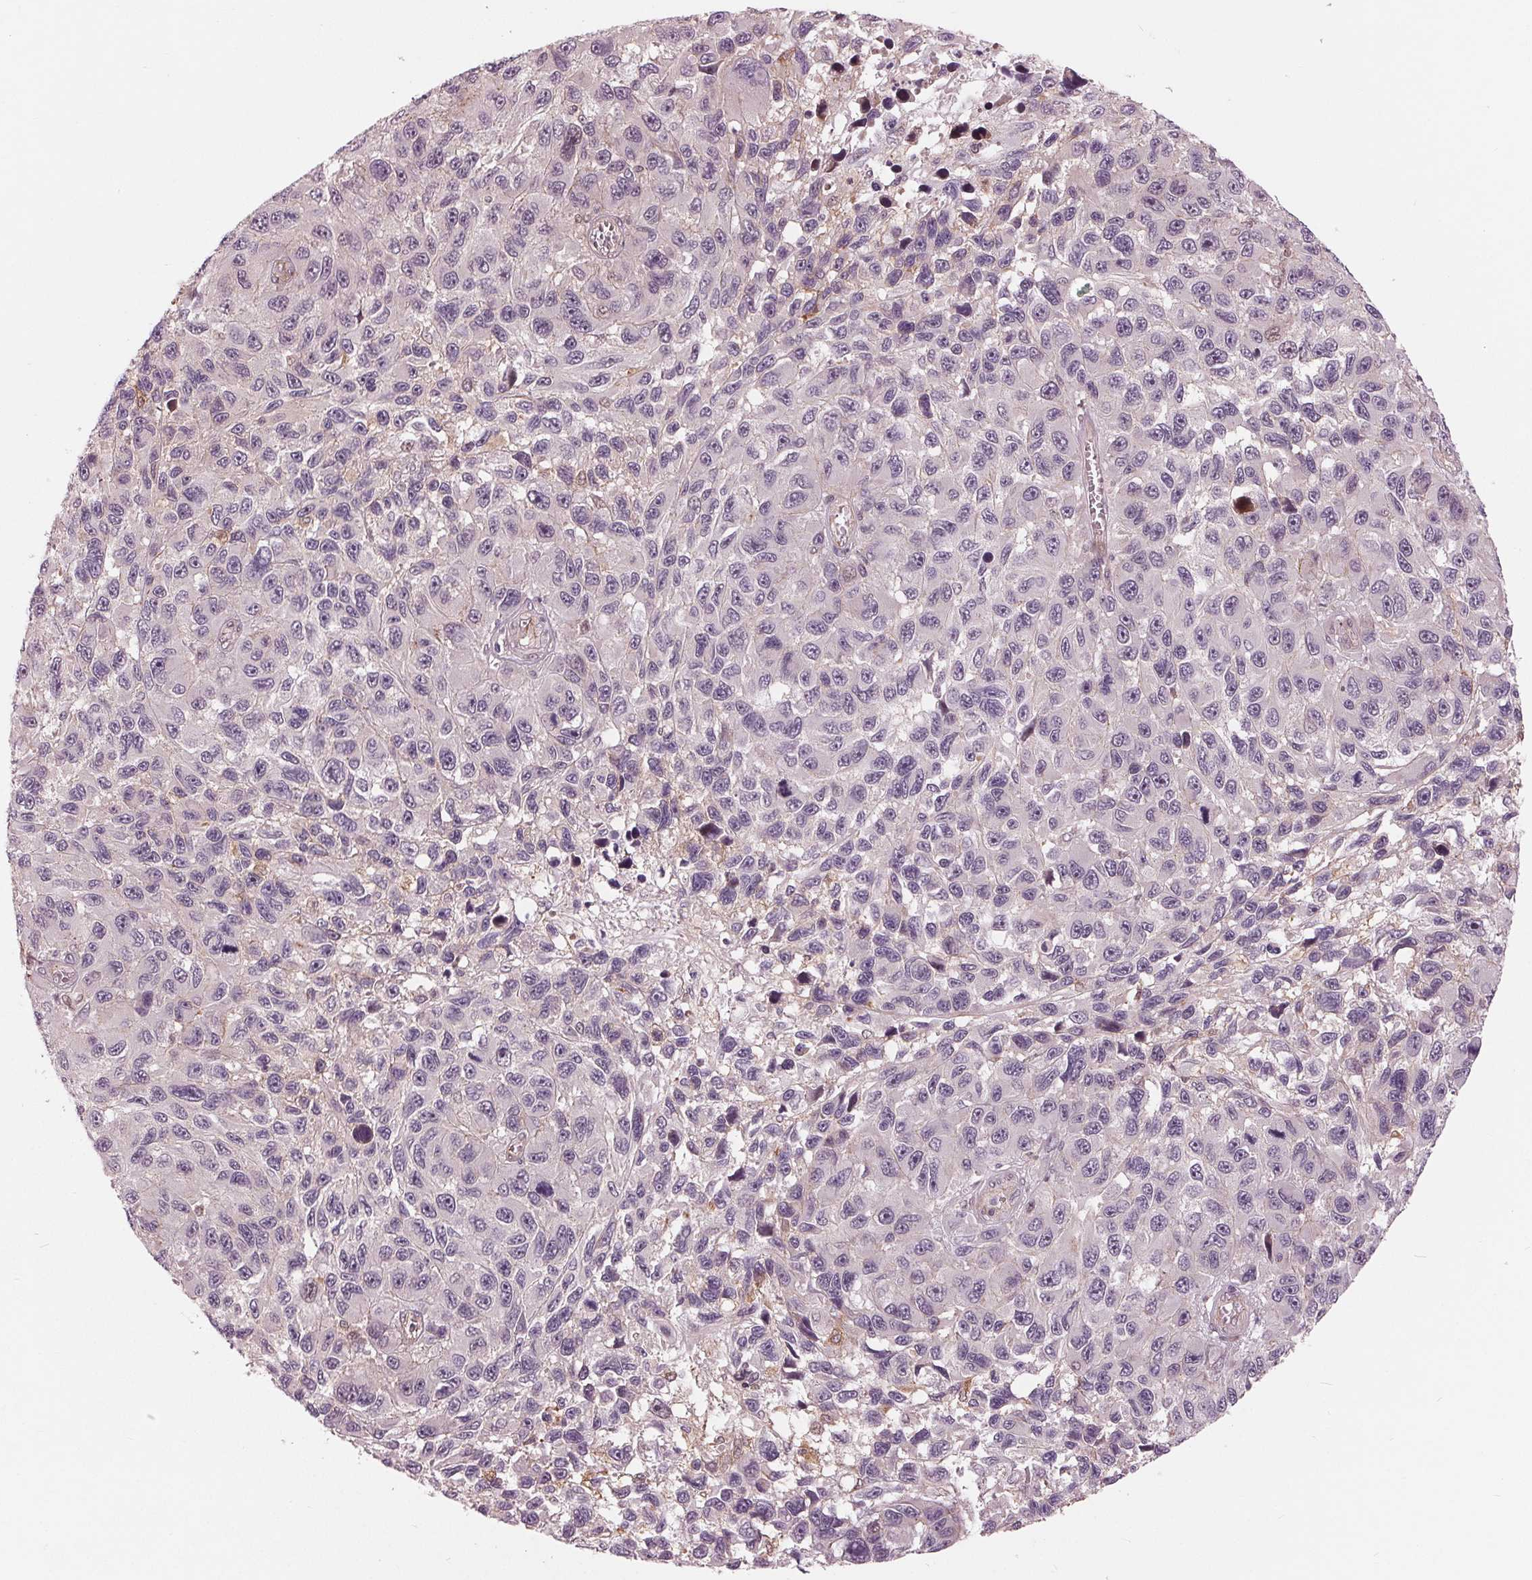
{"staining": {"intensity": "negative", "quantity": "none", "location": "none"}, "tissue": "melanoma", "cell_type": "Tumor cells", "image_type": "cancer", "snomed": [{"axis": "morphology", "description": "Malignant melanoma, NOS"}, {"axis": "topography", "description": "Skin"}], "caption": "Immunohistochemistry (IHC) photomicrograph of neoplastic tissue: malignant melanoma stained with DAB demonstrates no significant protein positivity in tumor cells.", "gene": "TXNIP", "patient": {"sex": "male", "age": 53}}